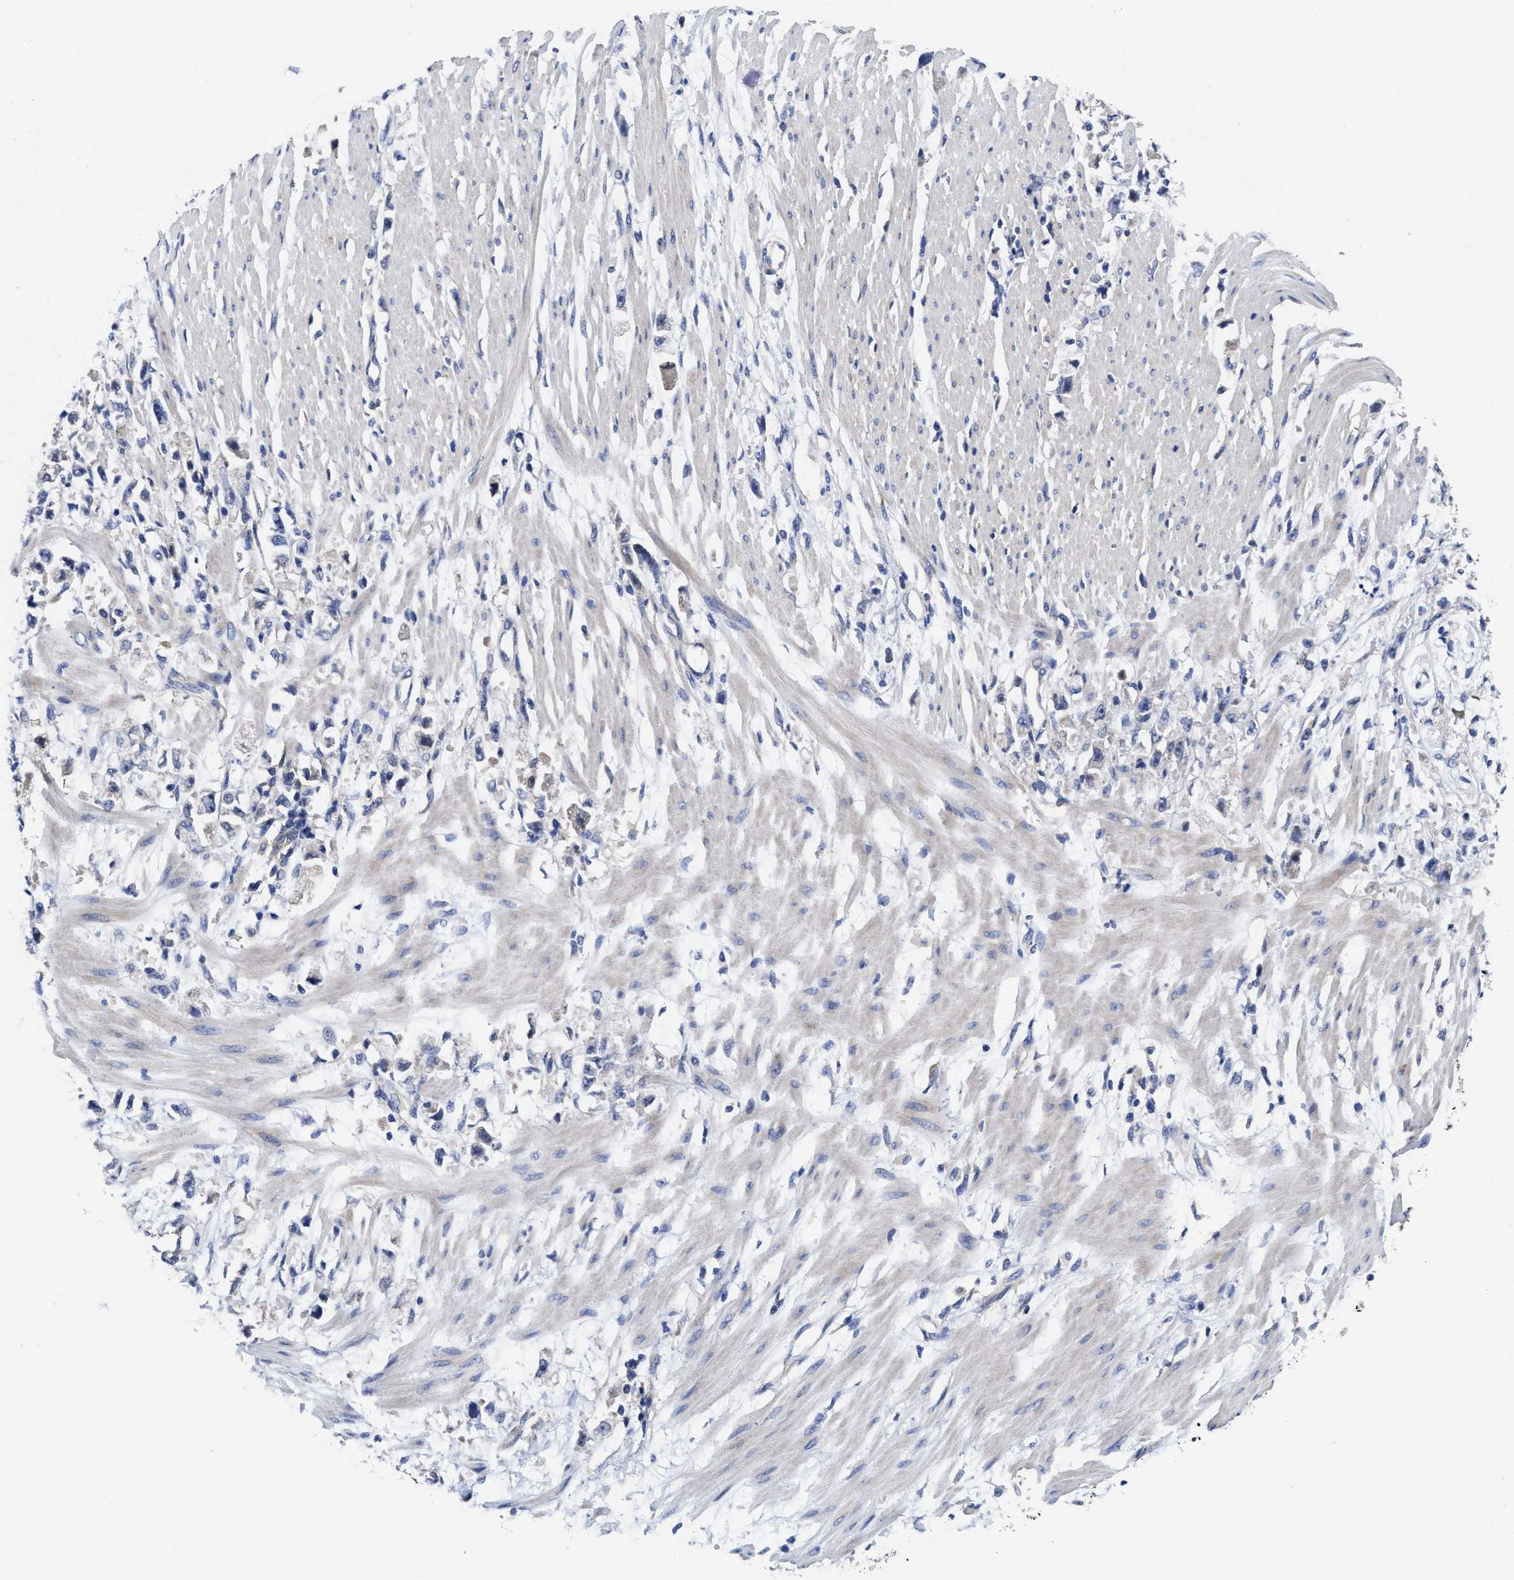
{"staining": {"intensity": "negative", "quantity": "none", "location": "none"}, "tissue": "stomach cancer", "cell_type": "Tumor cells", "image_type": "cancer", "snomed": [{"axis": "morphology", "description": "Adenocarcinoma, NOS"}, {"axis": "topography", "description": "Stomach"}], "caption": "High power microscopy photomicrograph of an immunohistochemistry (IHC) micrograph of adenocarcinoma (stomach), revealing no significant expression in tumor cells.", "gene": "TXNDC17", "patient": {"sex": "female", "age": 59}}